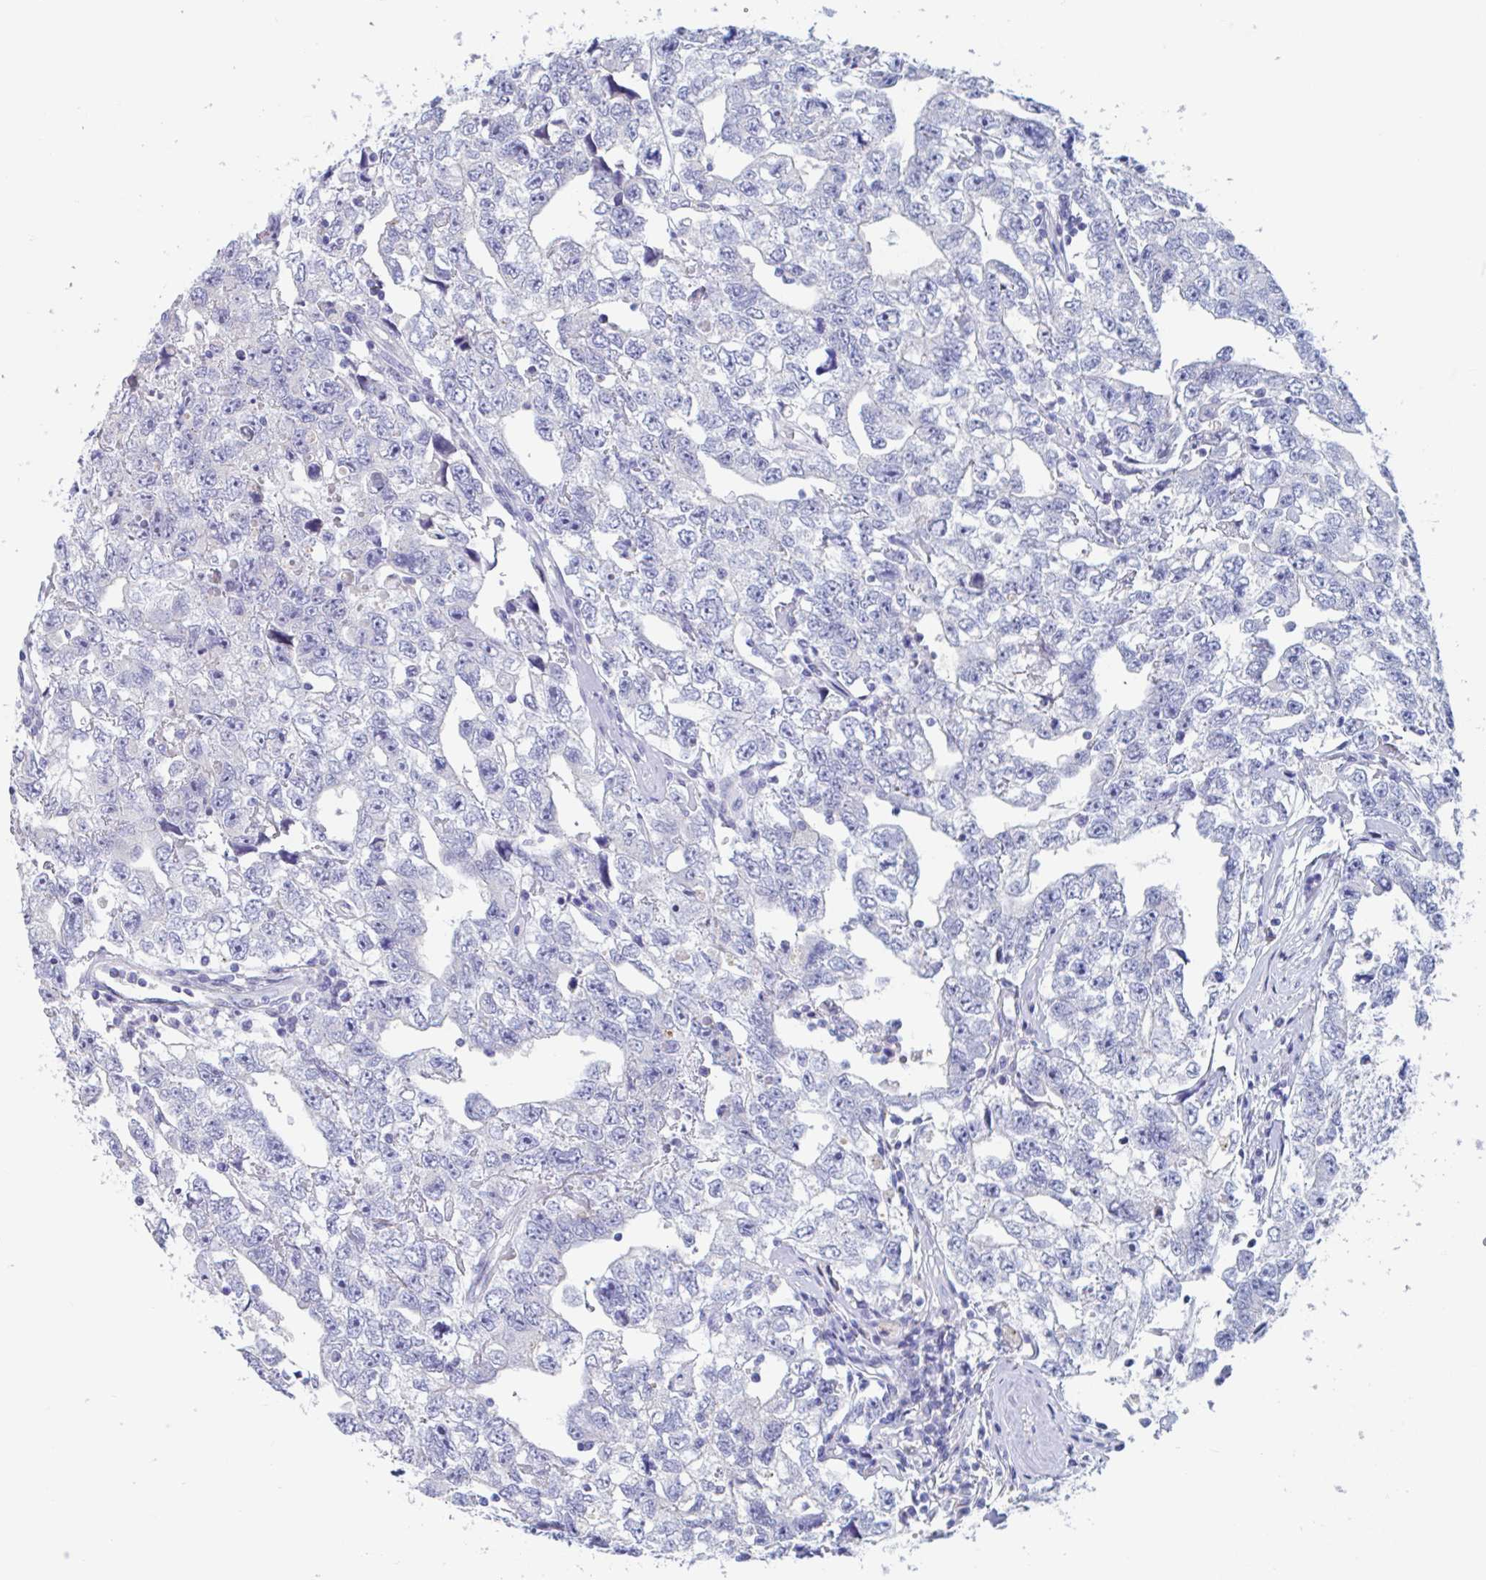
{"staining": {"intensity": "negative", "quantity": "none", "location": "none"}, "tissue": "testis cancer", "cell_type": "Tumor cells", "image_type": "cancer", "snomed": [{"axis": "morphology", "description": "Carcinoma, Embryonal, NOS"}, {"axis": "topography", "description": "Testis"}], "caption": "Immunohistochemistry image of neoplastic tissue: testis cancer stained with DAB exhibits no significant protein positivity in tumor cells. (DAB (3,3'-diaminobenzidine) immunohistochemistry (IHC) with hematoxylin counter stain).", "gene": "UNKL", "patient": {"sex": "male", "age": 22}}